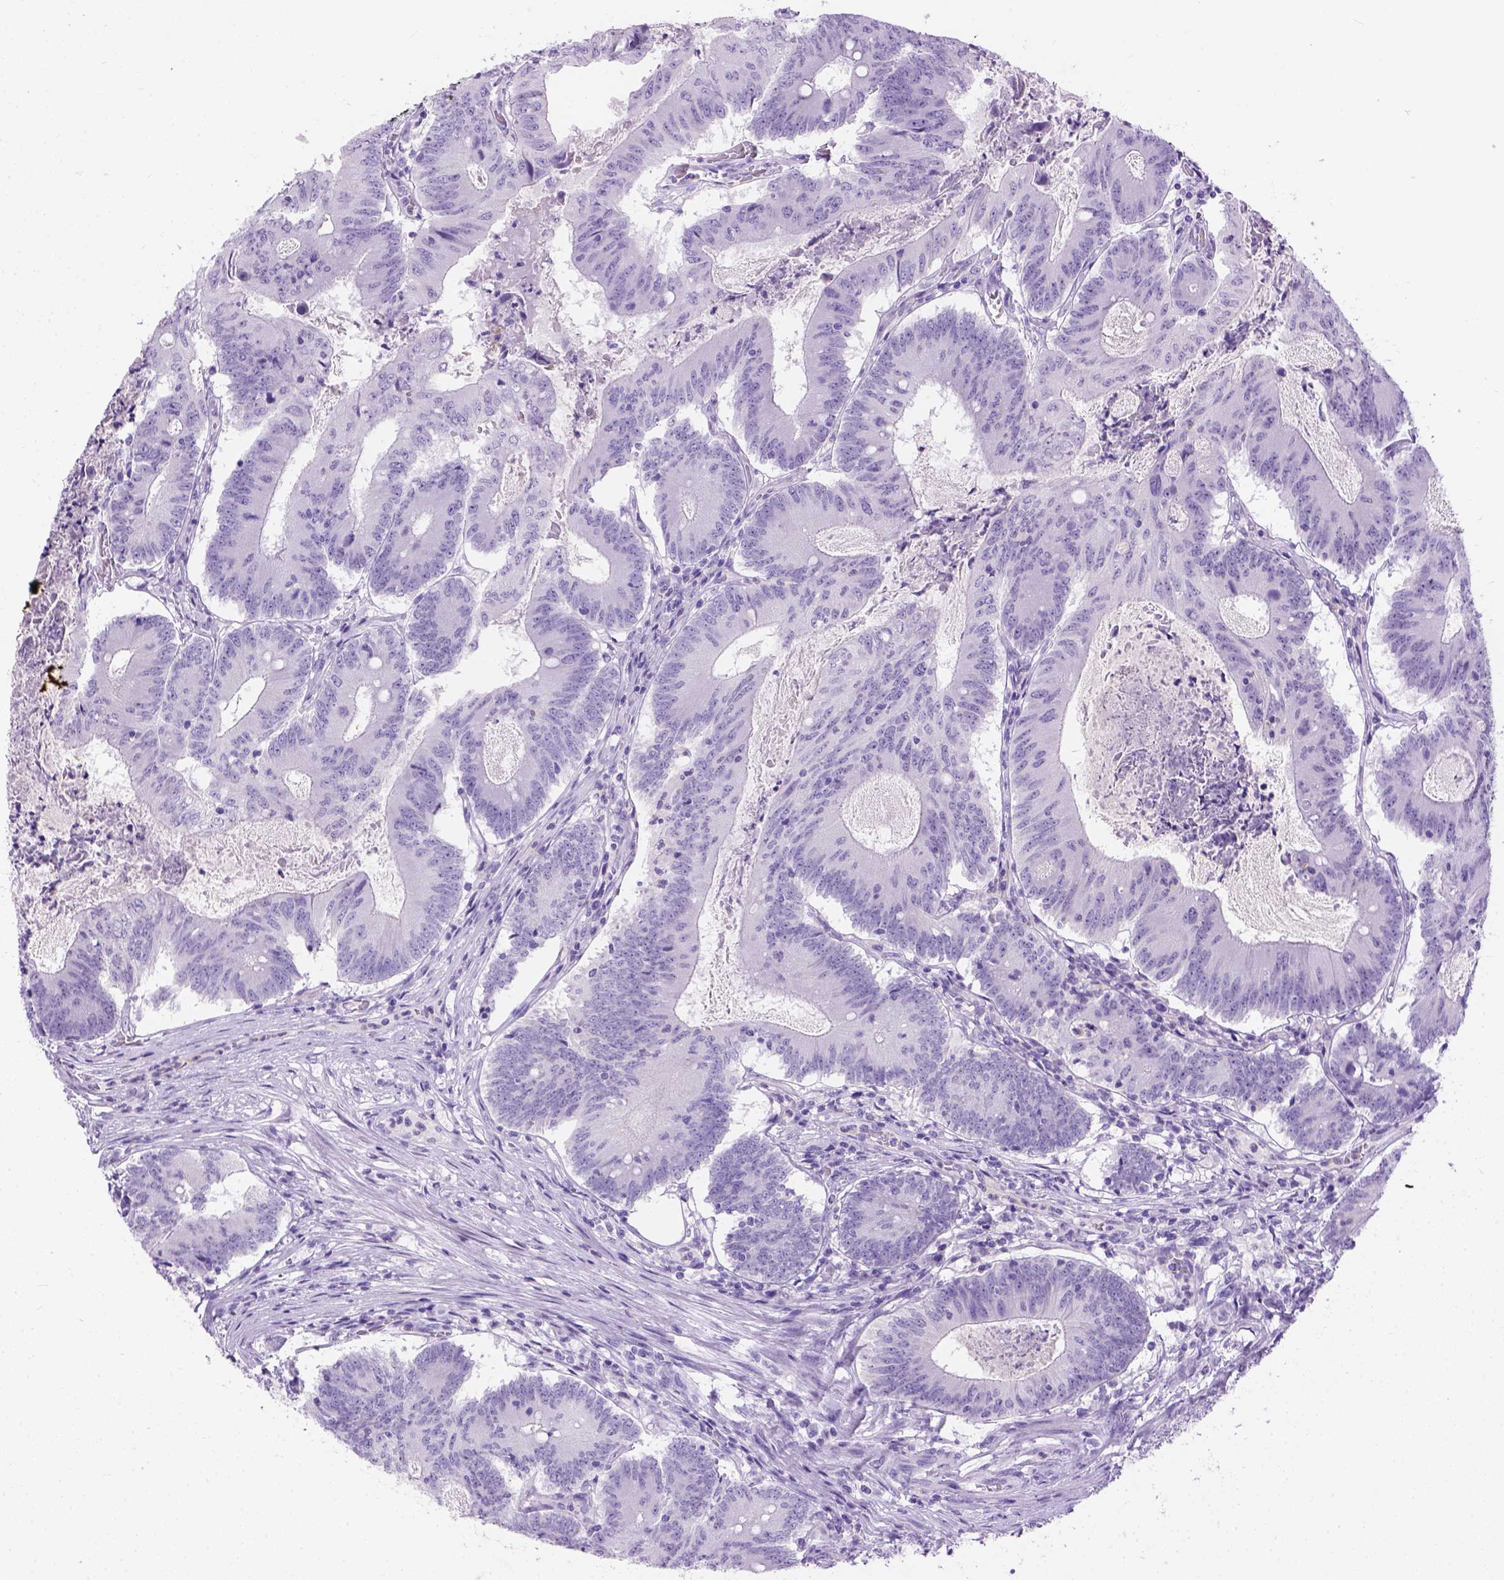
{"staining": {"intensity": "negative", "quantity": "none", "location": "none"}, "tissue": "colorectal cancer", "cell_type": "Tumor cells", "image_type": "cancer", "snomed": [{"axis": "morphology", "description": "Adenocarcinoma, NOS"}, {"axis": "topography", "description": "Colon"}], "caption": "IHC of colorectal adenocarcinoma exhibits no staining in tumor cells.", "gene": "TMEM38A", "patient": {"sex": "female", "age": 70}}